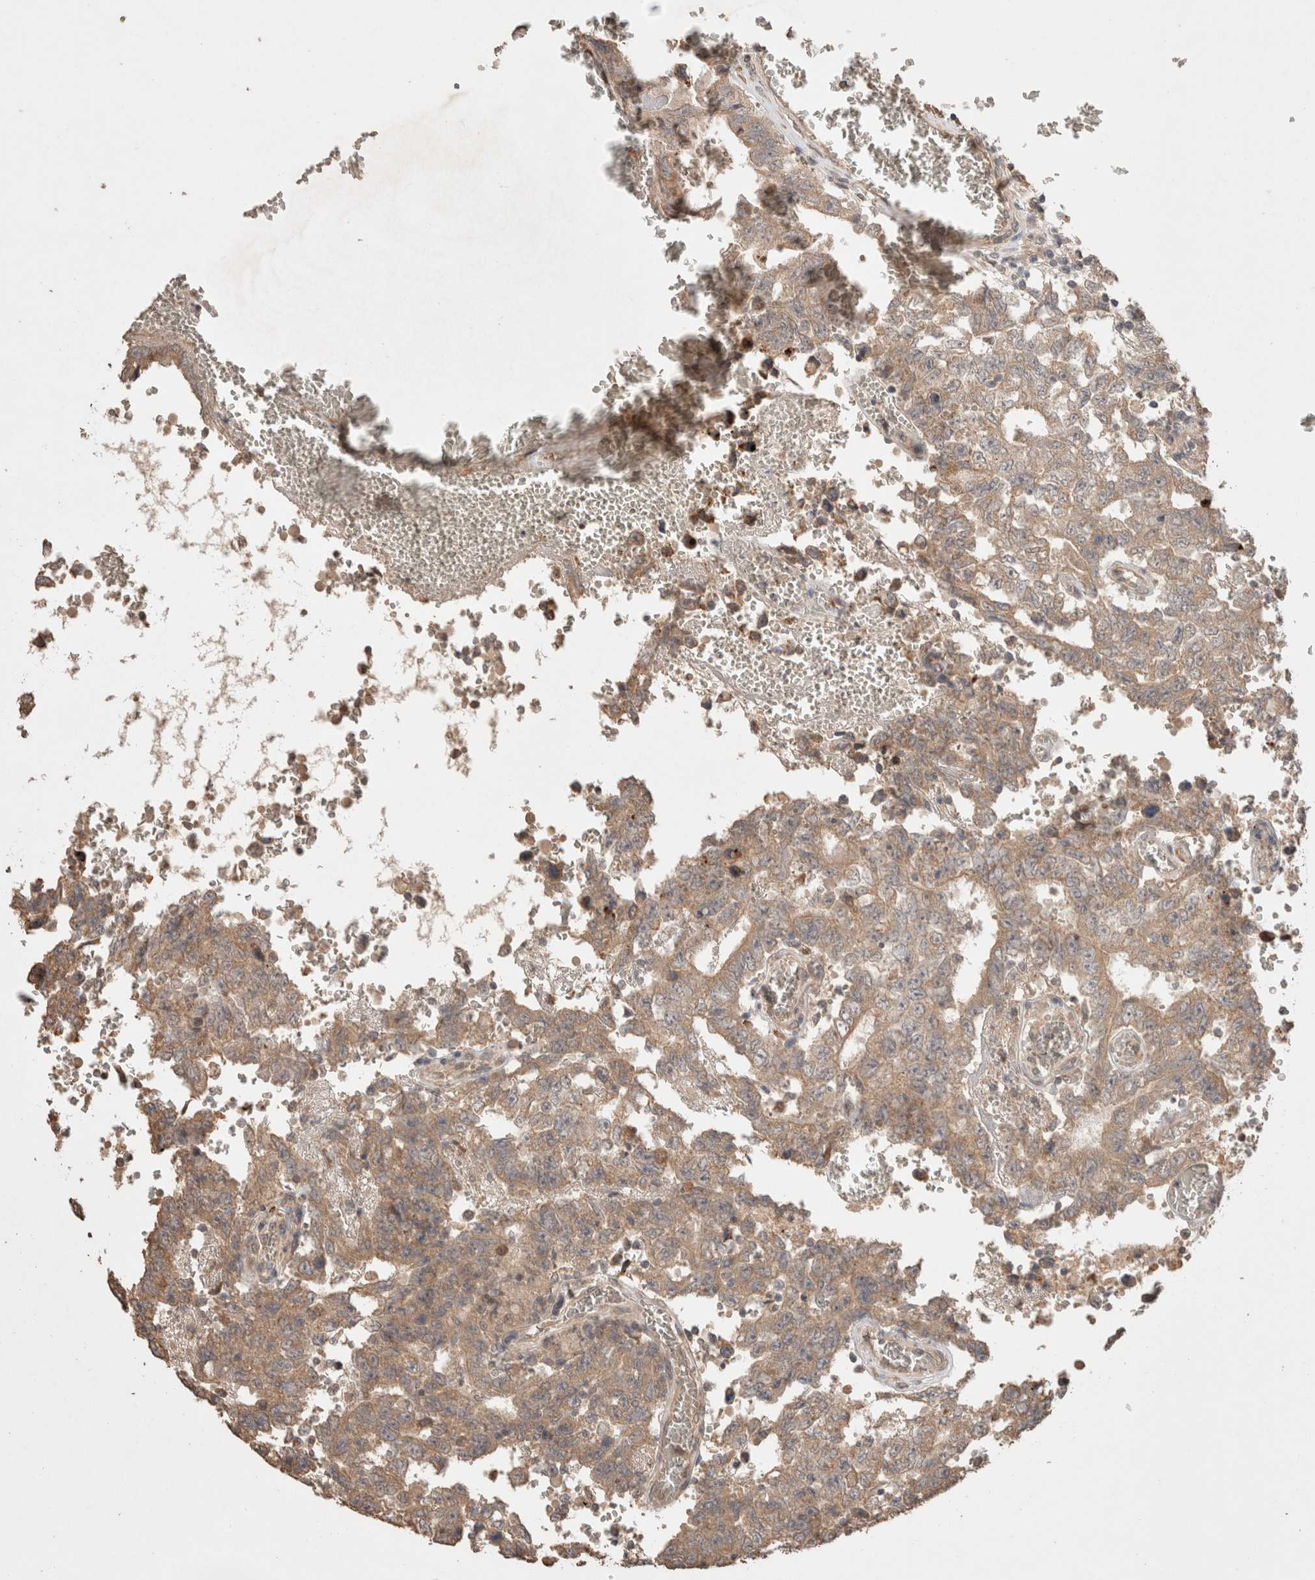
{"staining": {"intensity": "weak", "quantity": ">75%", "location": "cytoplasmic/membranous"}, "tissue": "testis cancer", "cell_type": "Tumor cells", "image_type": "cancer", "snomed": [{"axis": "morphology", "description": "Carcinoma, Embryonal, NOS"}, {"axis": "topography", "description": "Testis"}], "caption": "Testis cancer (embryonal carcinoma) was stained to show a protein in brown. There is low levels of weak cytoplasmic/membranous expression in approximately >75% of tumor cells.", "gene": "HROB", "patient": {"sex": "male", "age": 26}}